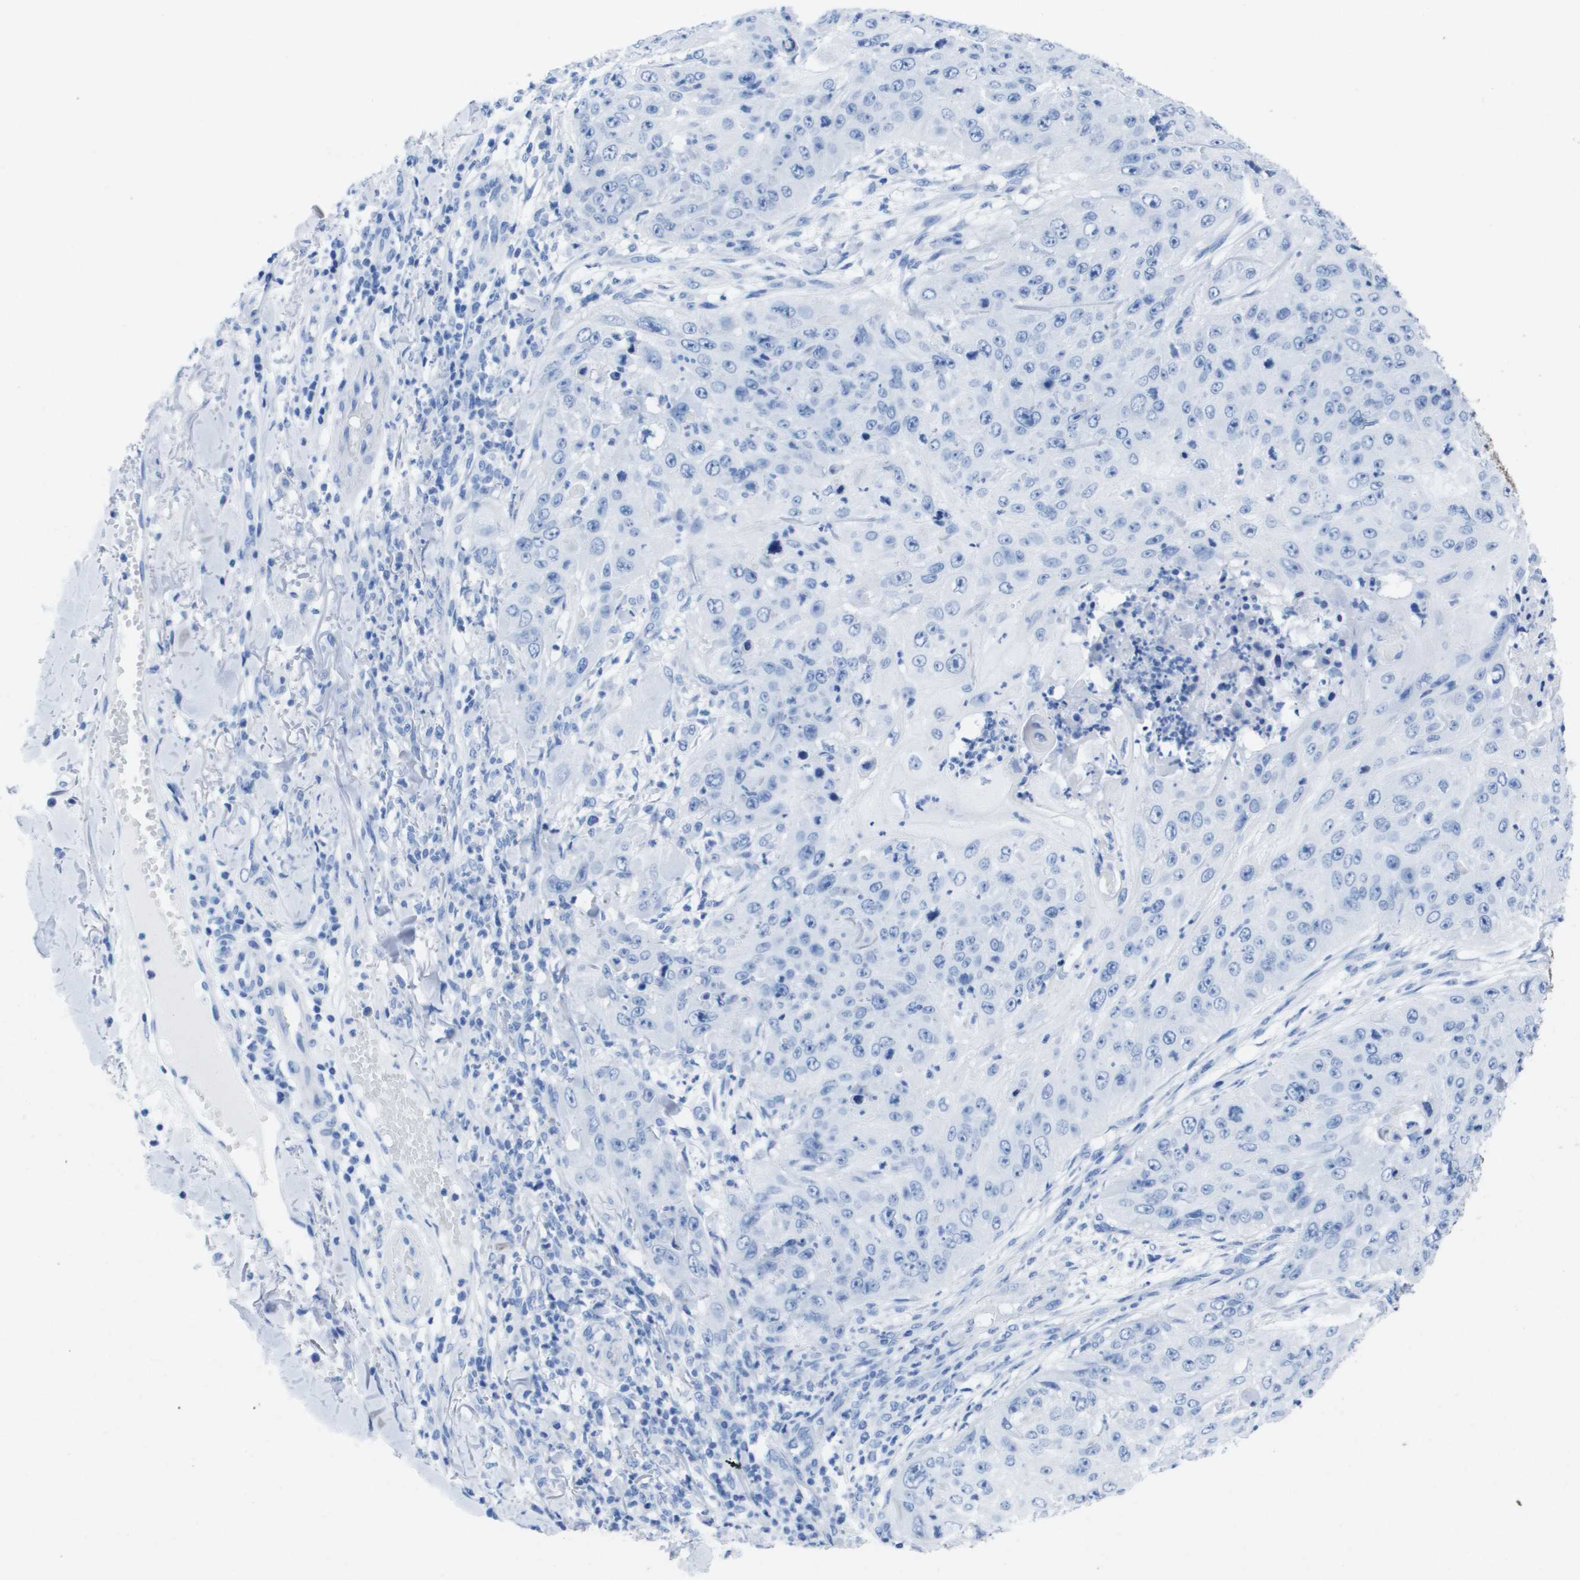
{"staining": {"intensity": "negative", "quantity": "none", "location": "none"}, "tissue": "skin cancer", "cell_type": "Tumor cells", "image_type": "cancer", "snomed": [{"axis": "morphology", "description": "Squamous cell carcinoma, NOS"}, {"axis": "topography", "description": "Skin"}], "caption": "Immunohistochemical staining of human skin cancer reveals no significant staining in tumor cells. The staining was performed using DAB to visualize the protein expression in brown, while the nuclei were stained in blue with hematoxylin (Magnification: 20x).", "gene": "KCNA3", "patient": {"sex": "female", "age": 80}}